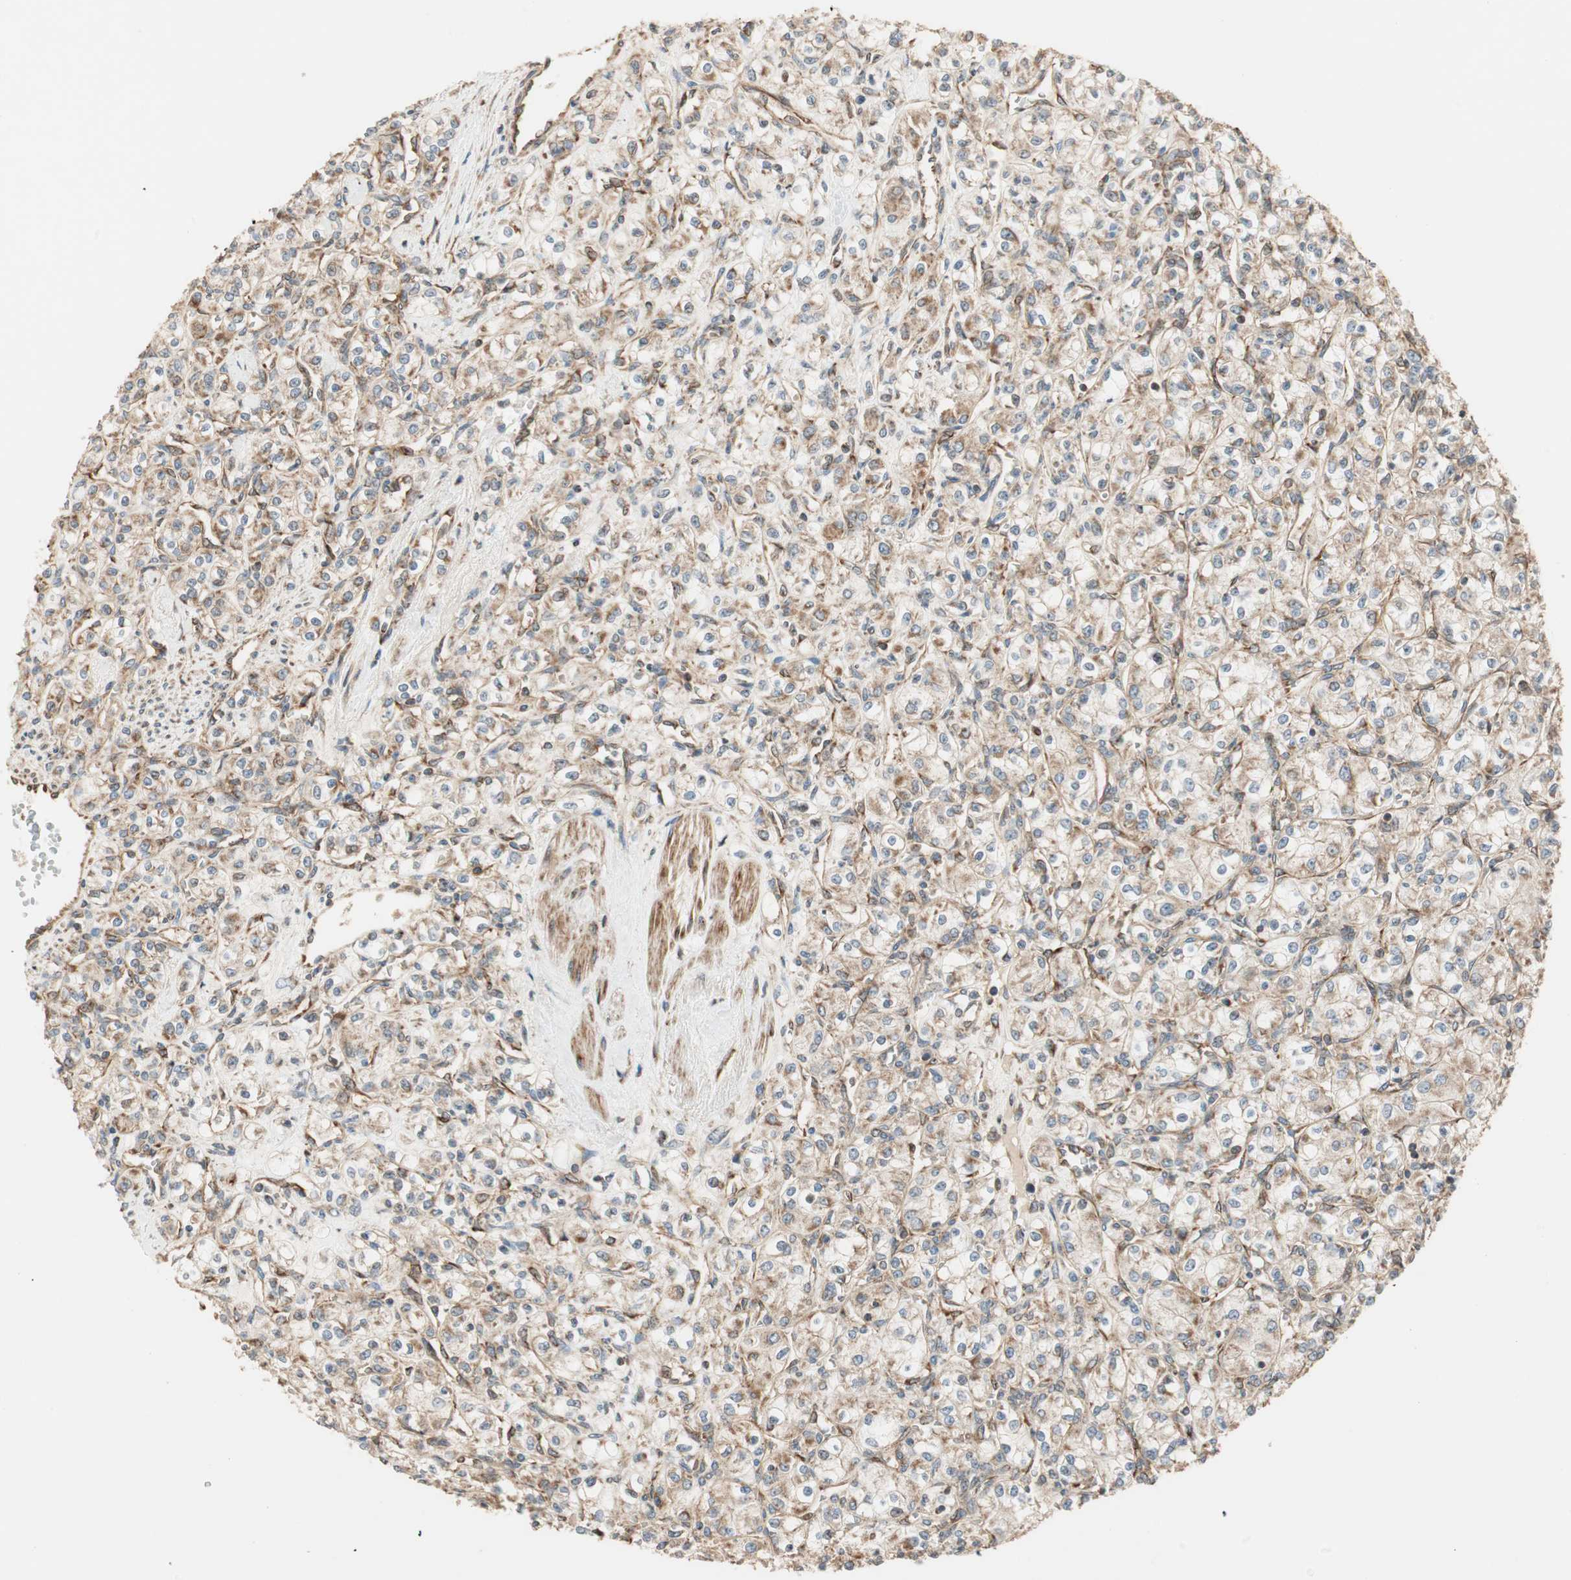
{"staining": {"intensity": "moderate", "quantity": ">75%", "location": "cytoplasmic/membranous"}, "tissue": "renal cancer", "cell_type": "Tumor cells", "image_type": "cancer", "snomed": [{"axis": "morphology", "description": "Adenocarcinoma, NOS"}, {"axis": "topography", "description": "Kidney"}], "caption": "Renal cancer was stained to show a protein in brown. There is medium levels of moderate cytoplasmic/membranous expression in approximately >75% of tumor cells.", "gene": "CTTNBP2NL", "patient": {"sex": "male", "age": 77}}